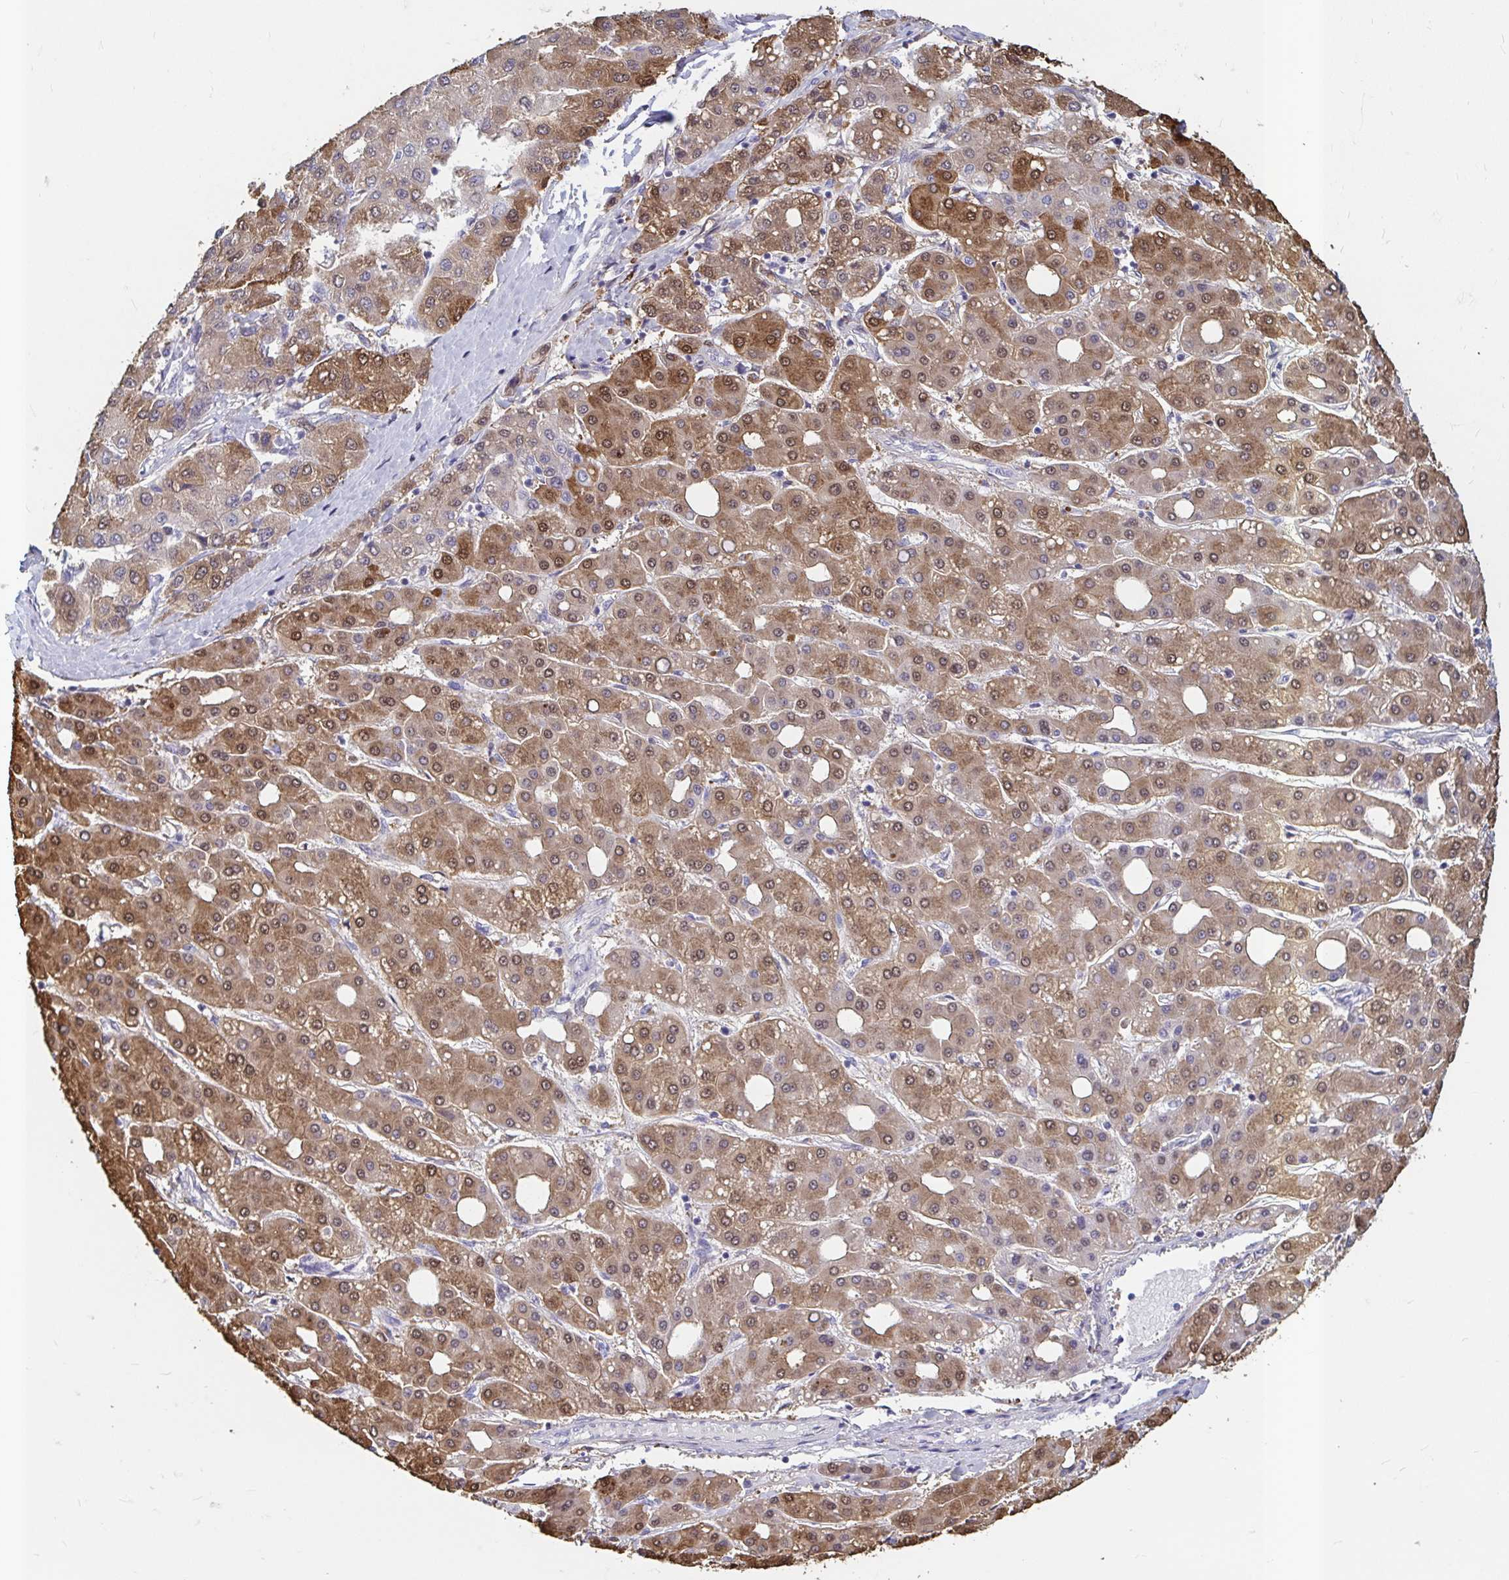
{"staining": {"intensity": "moderate", "quantity": ">75%", "location": "cytoplasmic/membranous,nuclear"}, "tissue": "liver cancer", "cell_type": "Tumor cells", "image_type": "cancer", "snomed": [{"axis": "morphology", "description": "Carcinoma, Hepatocellular, NOS"}, {"axis": "topography", "description": "Liver"}], "caption": "Liver cancer stained for a protein shows moderate cytoplasmic/membranous and nuclear positivity in tumor cells. The staining is performed using DAB (3,3'-diaminobenzidine) brown chromogen to label protein expression. The nuclei are counter-stained blue using hematoxylin.", "gene": "ADH1A", "patient": {"sex": "male", "age": 65}}